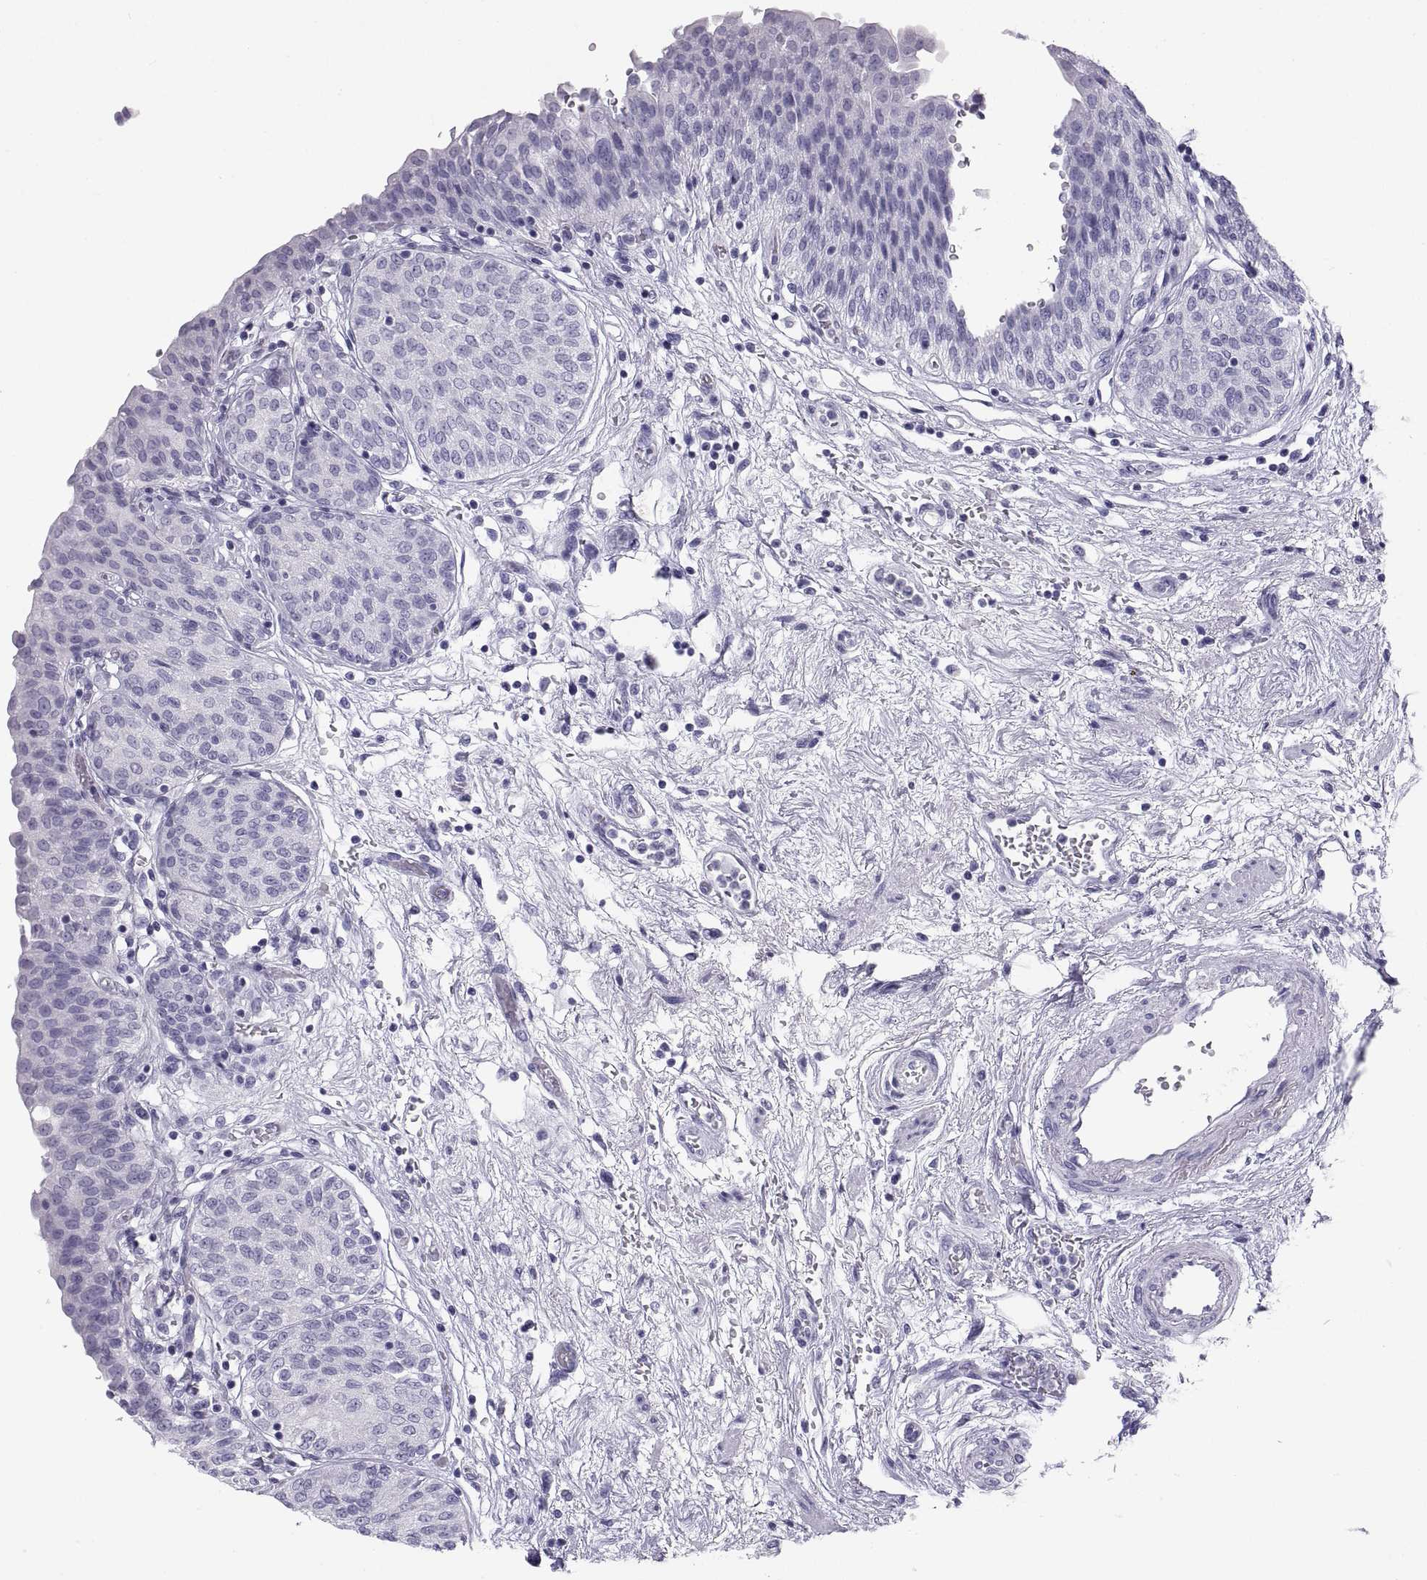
{"staining": {"intensity": "negative", "quantity": "none", "location": "none"}, "tissue": "urinary bladder", "cell_type": "Urothelial cells", "image_type": "normal", "snomed": [{"axis": "morphology", "description": "Normal tissue, NOS"}, {"axis": "morphology", "description": "Neoplasm, malignant, NOS"}, {"axis": "topography", "description": "Urinary bladder"}], "caption": "Human urinary bladder stained for a protein using immunohistochemistry (IHC) exhibits no expression in urothelial cells.", "gene": "PAX2", "patient": {"sex": "male", "age": 68}}